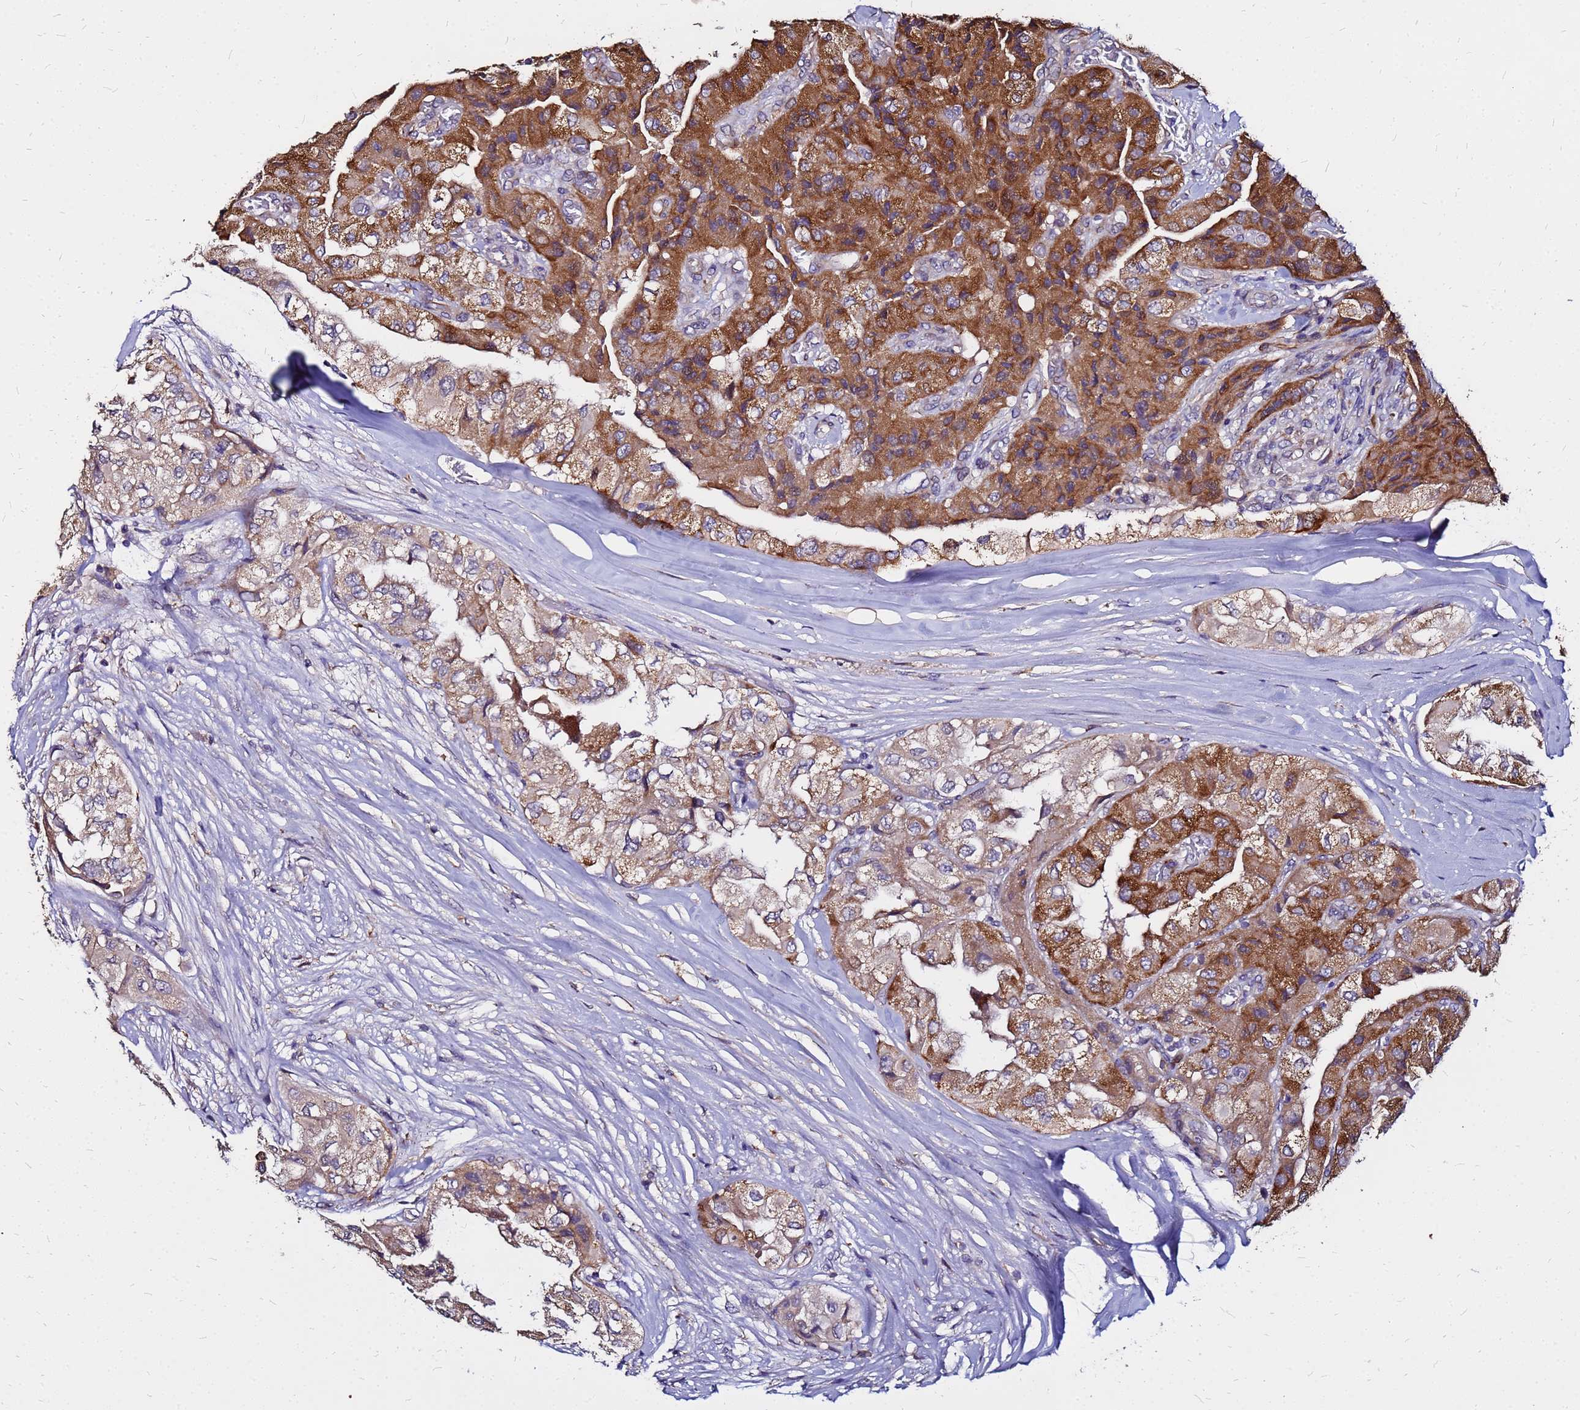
{"staining": {"intensity": "strong", "quantity": ">75%", "location": "cytoplasmic/membranous"}, "tissue": "head and neck cancer", "cell_type": "Tumor cells", "image_type": "cancer", "snomed": [{"axis": "morphology", "description": "Adenocarcinoma, NOS"}, {"axis": "topography", "description": "Head-Neck"}], "caption": "Protein staining reveals strong cytoplasmic/membranous positivity in about >75% of tumor cells in adenocarcinoma (head and neck). (DAB IHC with brightfield microscopy, high magnification).", "gene": "ARHGEF5", "patient": {"sex": "male", "age": 66}}